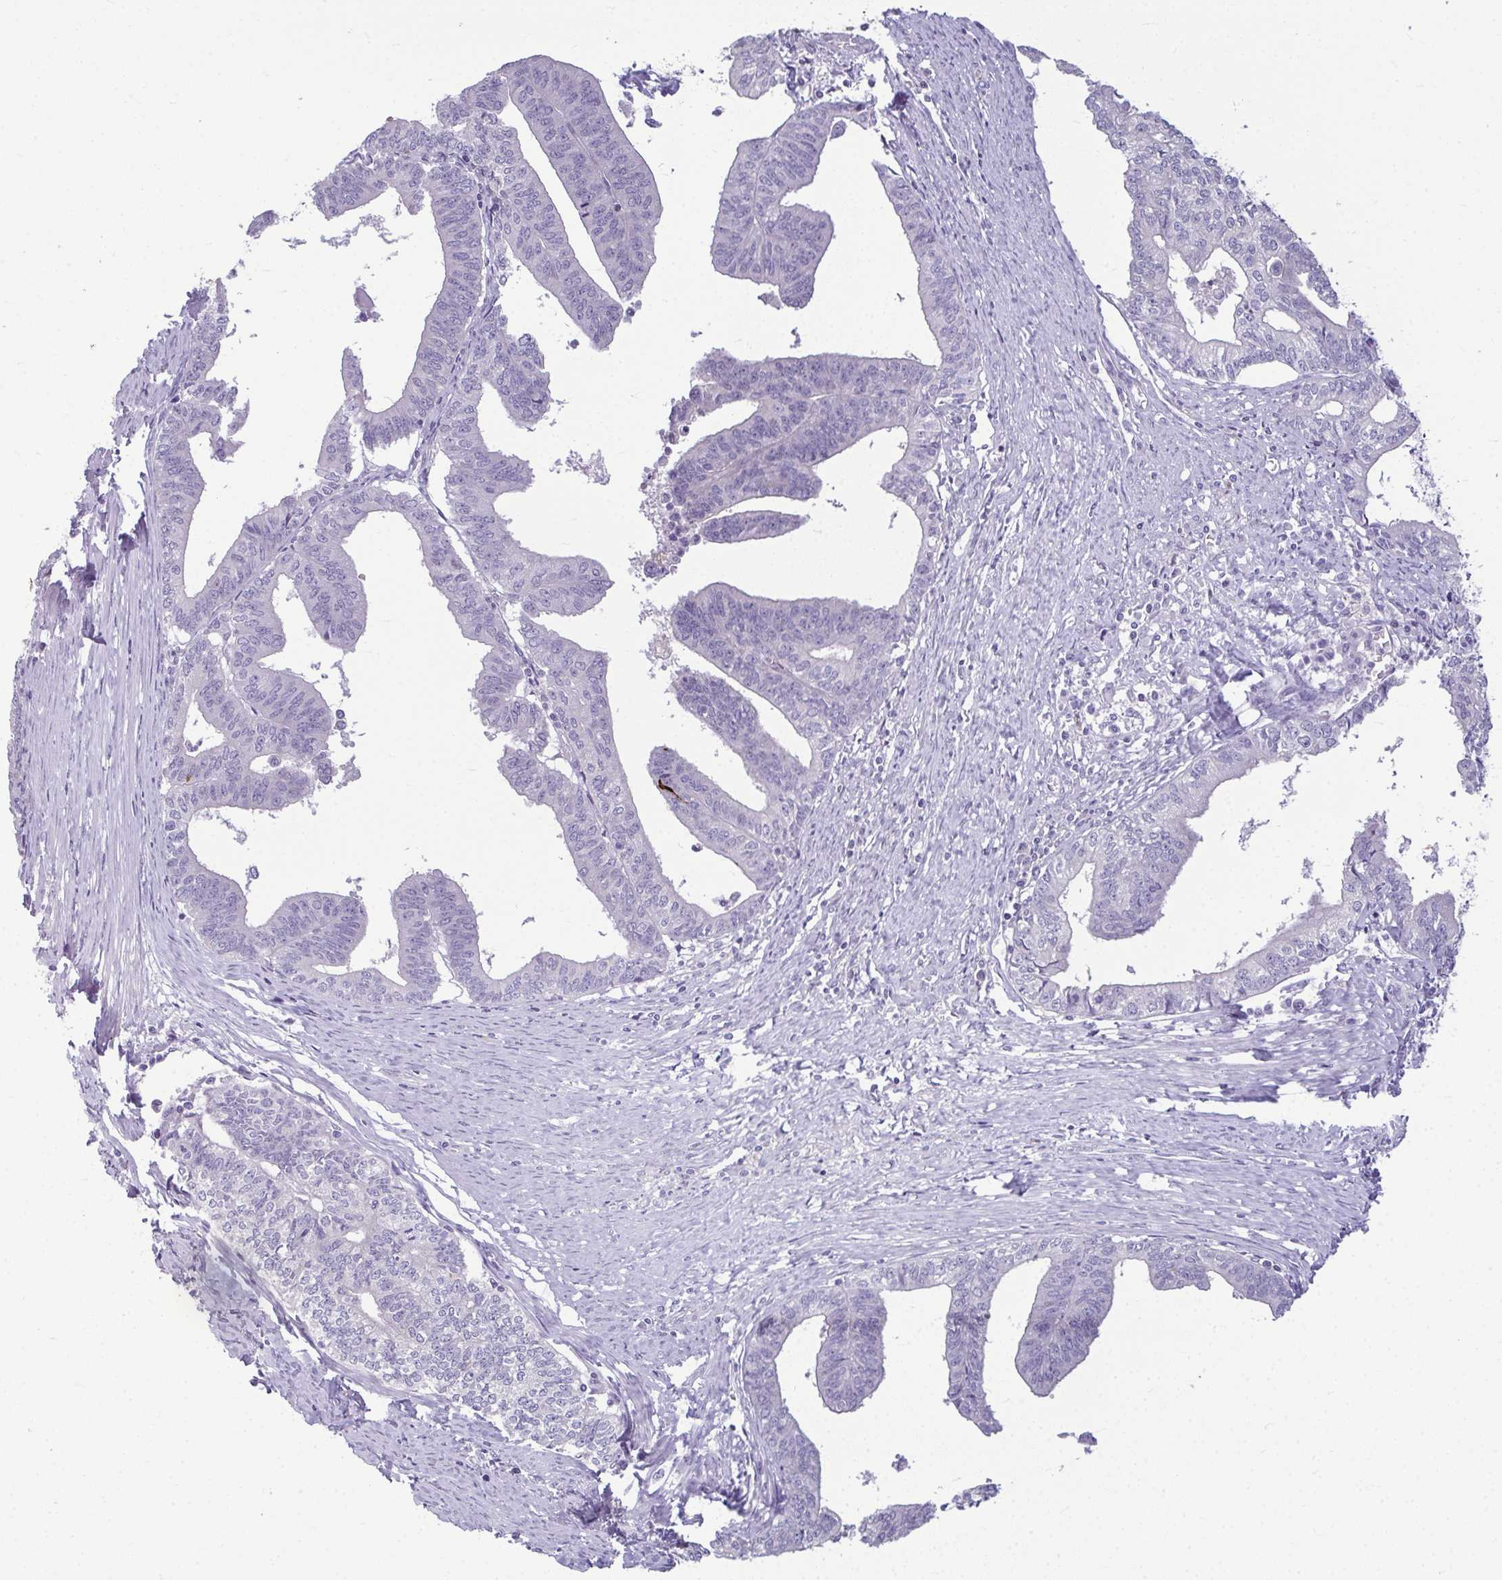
{"staining": {"intensity": "negative", "quantity": "none", "location": "none"}, "tissue": "endometrial cancer", "cell_type": "Tumor cells", "image_type": "cancer", "snomed": [{"axis": "morphology", "description": "Adenocarcinoma, NOS"}, {"axis": "topography", "description": "Endometrium"}], "caption": "Tumor cells show no significant protein positivity in adenocarcinoma (endometrial).", "gene": "ODF1", "patient": {"sex": "female", "age": 65}}